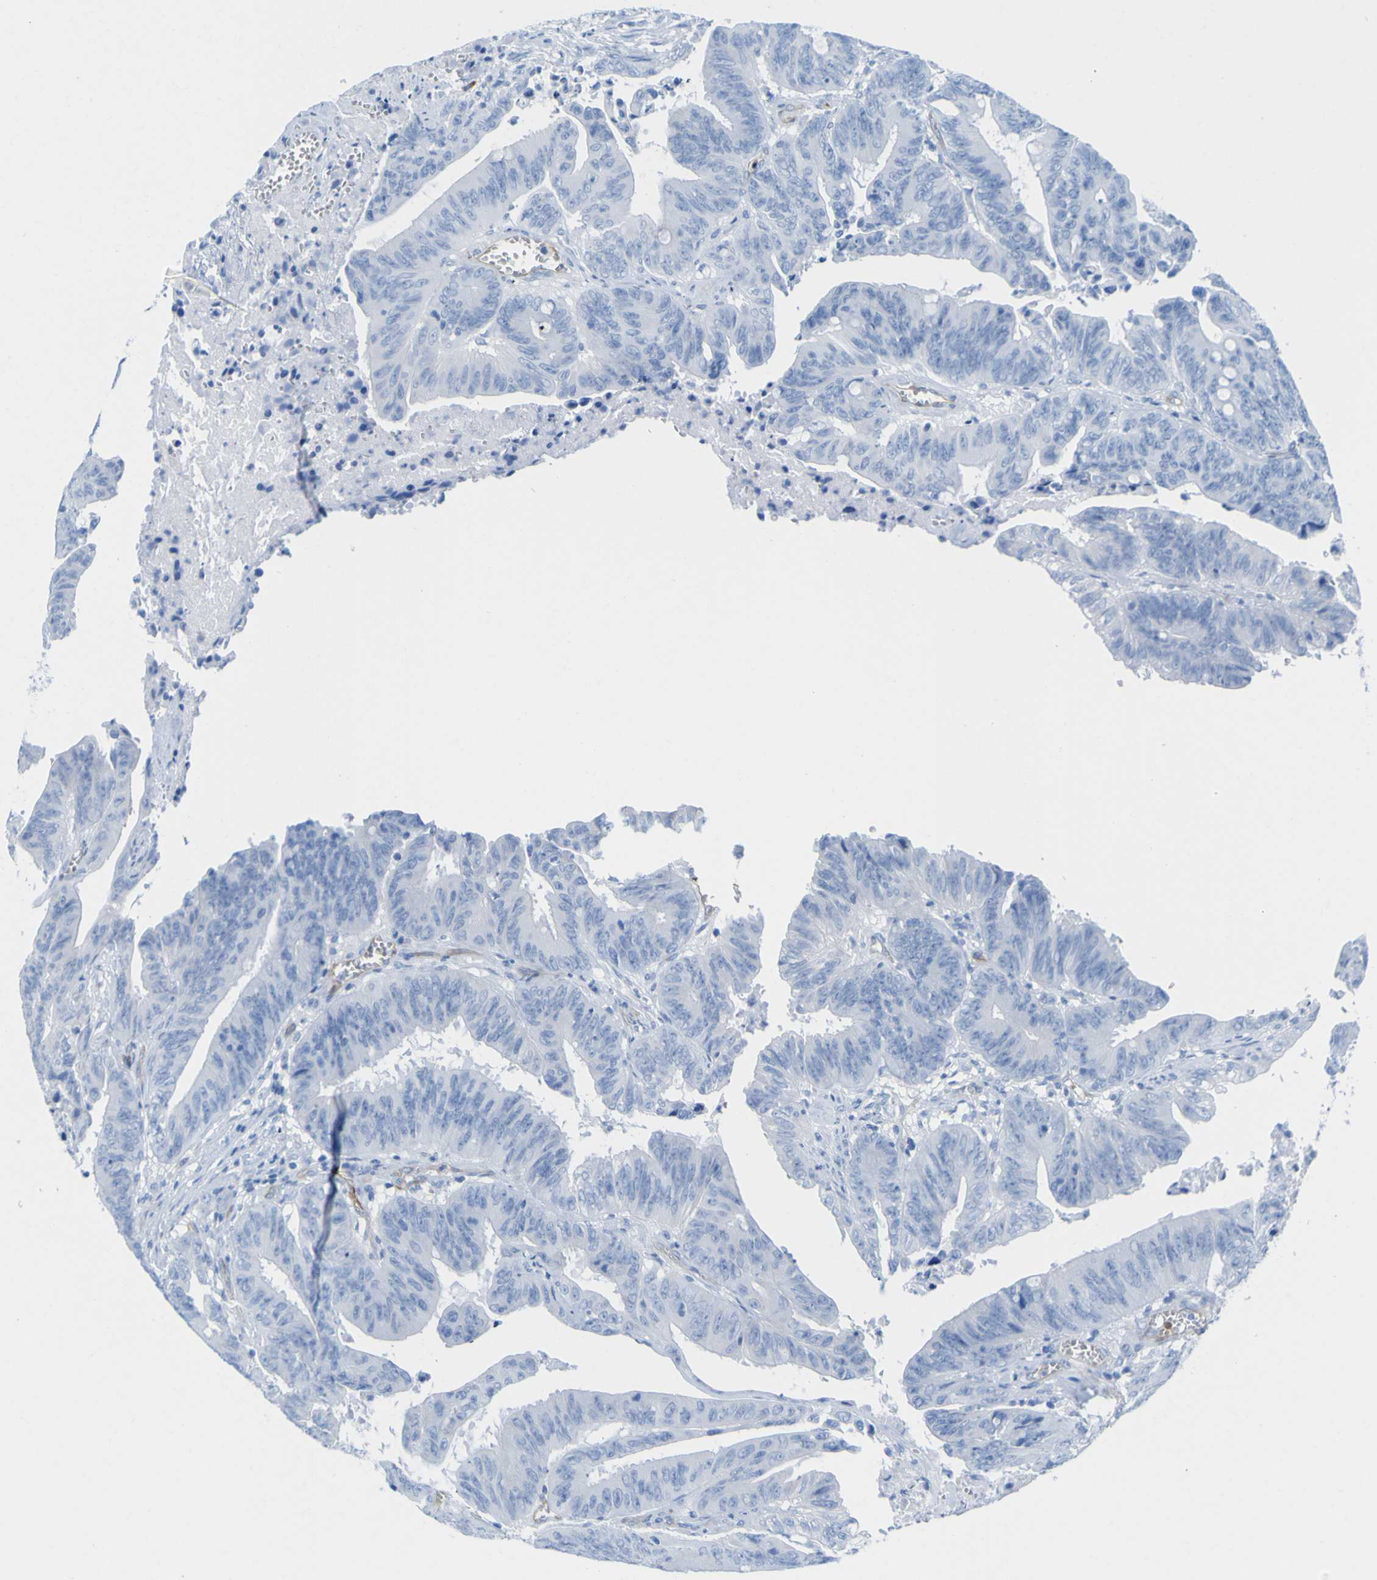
{"staining": {"intensity": "negative", "quantity": "none", "location": "none"}, "tissue": "colorectal cancer", "cell_type": "Tumor cells", "image_type": "cancer", "snomed": [{"axis": "morphology", "description": "Adenocarcinoma, NOS"}, {"axis": "topography", "description": "Colon"}], "caption": "DAB (3,3'-diaminobenzidine) immunohistochemical staining of human colorectal cancer demonstrates no significant expression in tumor cells. (Immunohistochemistry (ihc), brightfield microscopy, high magnification).", "gene": "CD93", "patient": {"sex": "male", "age": 45}}